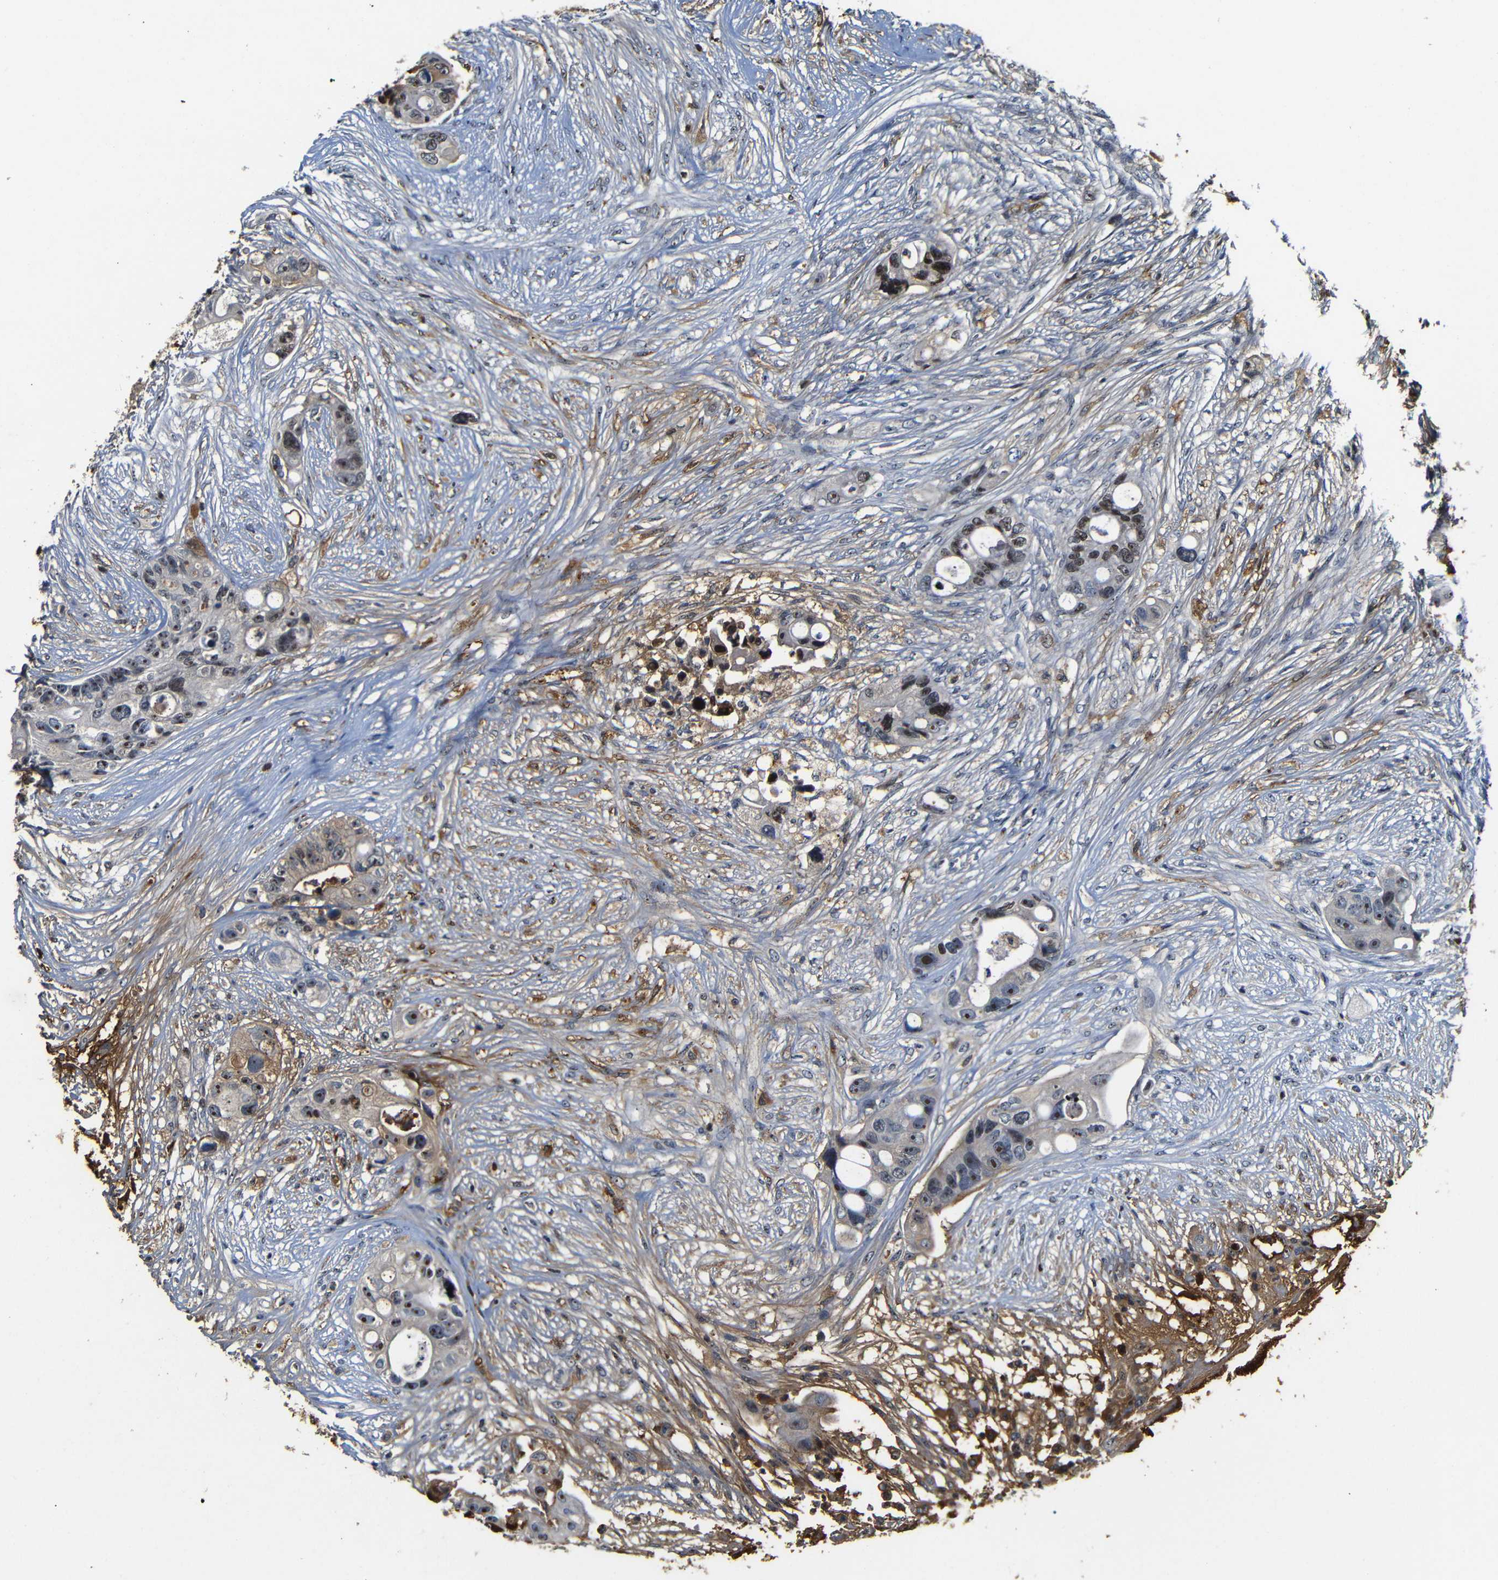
{"staining": {"intensity": "strong", "quantity": ">75%", "location": "nuclear"}, "tissue": "colorectal cancer", "cell_type": "Tumor cells", "image_type": "cancer", "snomed": [{"axis": "morphology", "description": "Adenocarcinoma, NOS"}, {"axis": "topography", "description": "Colon"}], "caption": "This photomicrograph shows immunohistochemistry (IHC) staining of human adenocarcinoma (colorectal), with high strong nuclear staining in about >75% of tumor cells.", "gene": "MYC", "patient": {"sex": "female", "age": 57}}